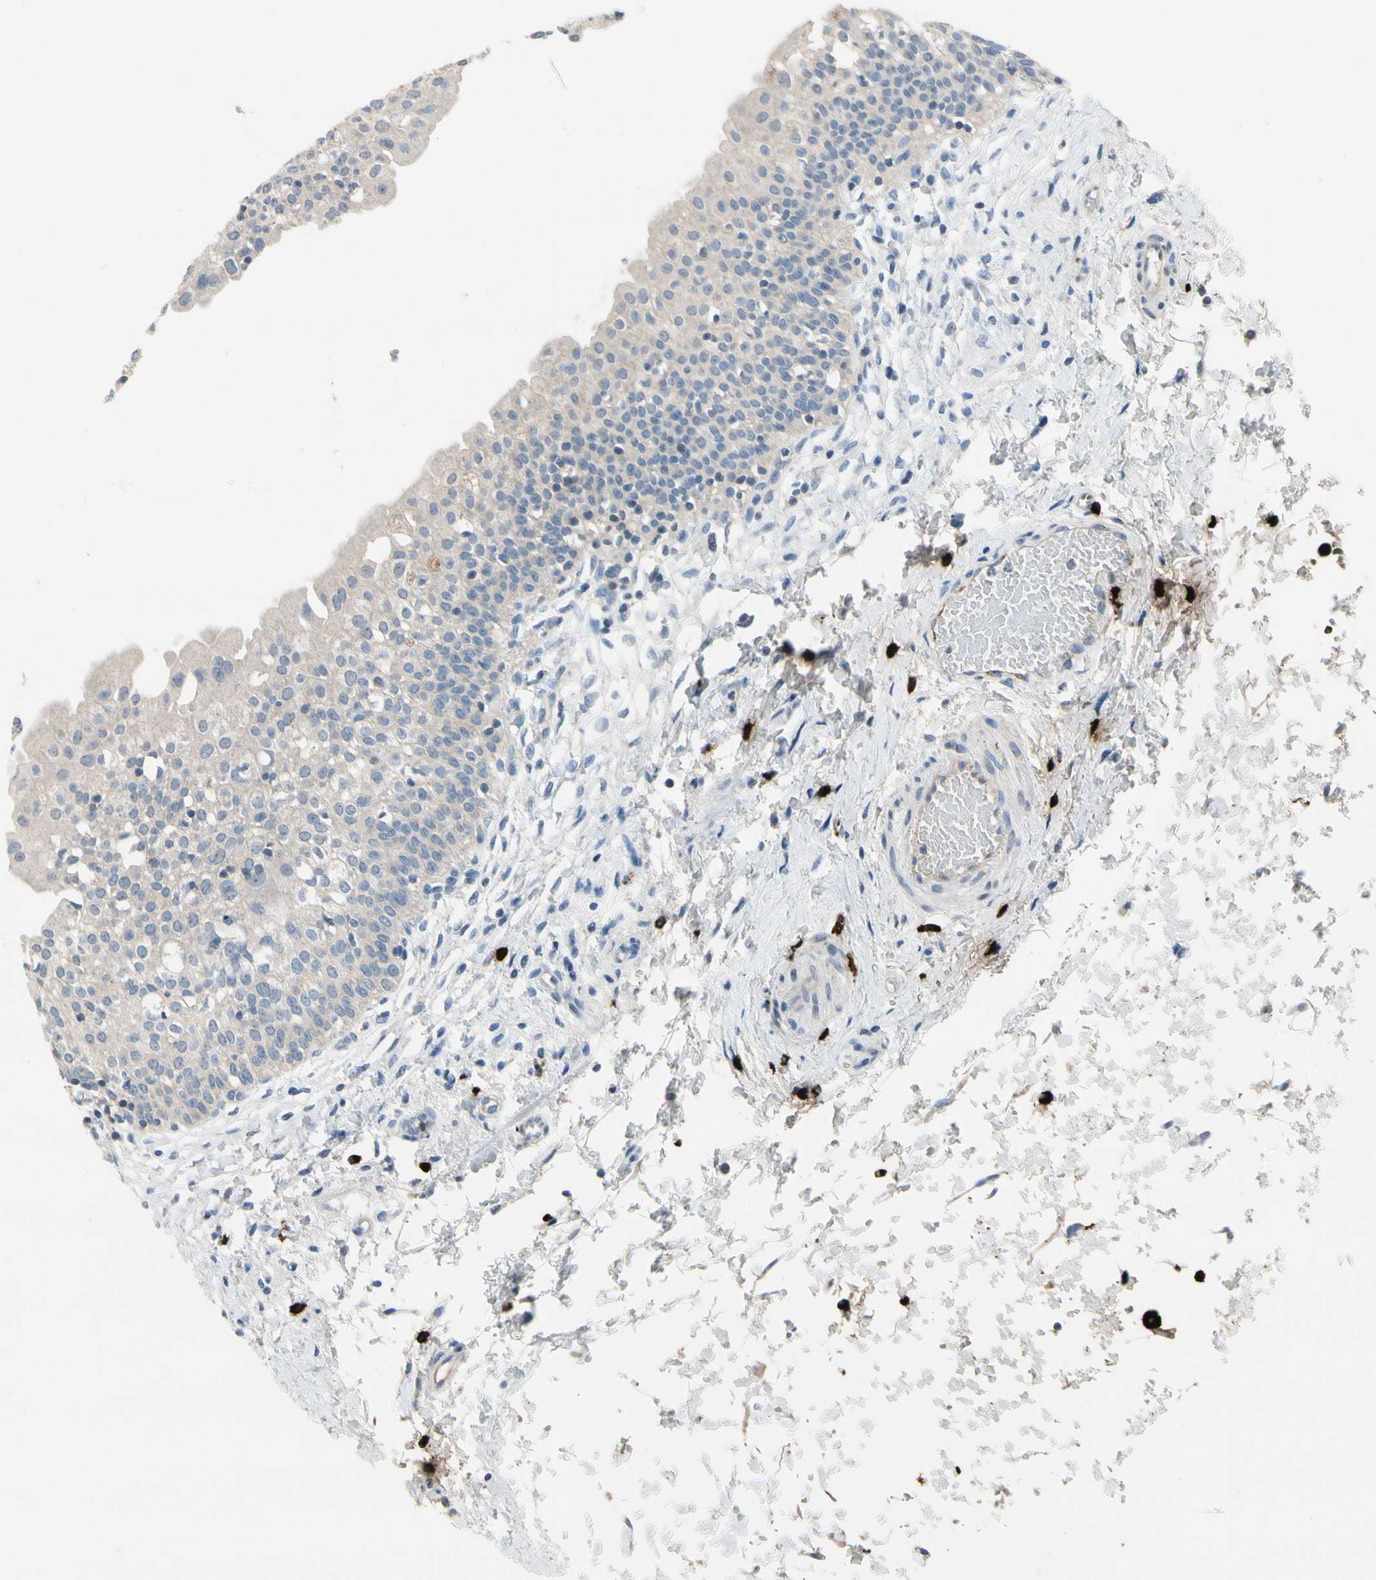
{"staining": {"intensity": "negative", "quantity": "none", "location": "none"}, "tissue": "urinary bladder", "cell_type": "Urothelial cells", "image_type": "normal", "snomed": [{"axis": "morphology", "description": "Normal tissue, NOS"}, {"axis": "topography", "description": "Urinary bladder"}], "caption": "Immunohistochemical staining of unremarkable urinary bladder exhibits no significant staining in urothelial cells.", "gene": "CPA3", "patient": {"sex": "male", "age": 55}}